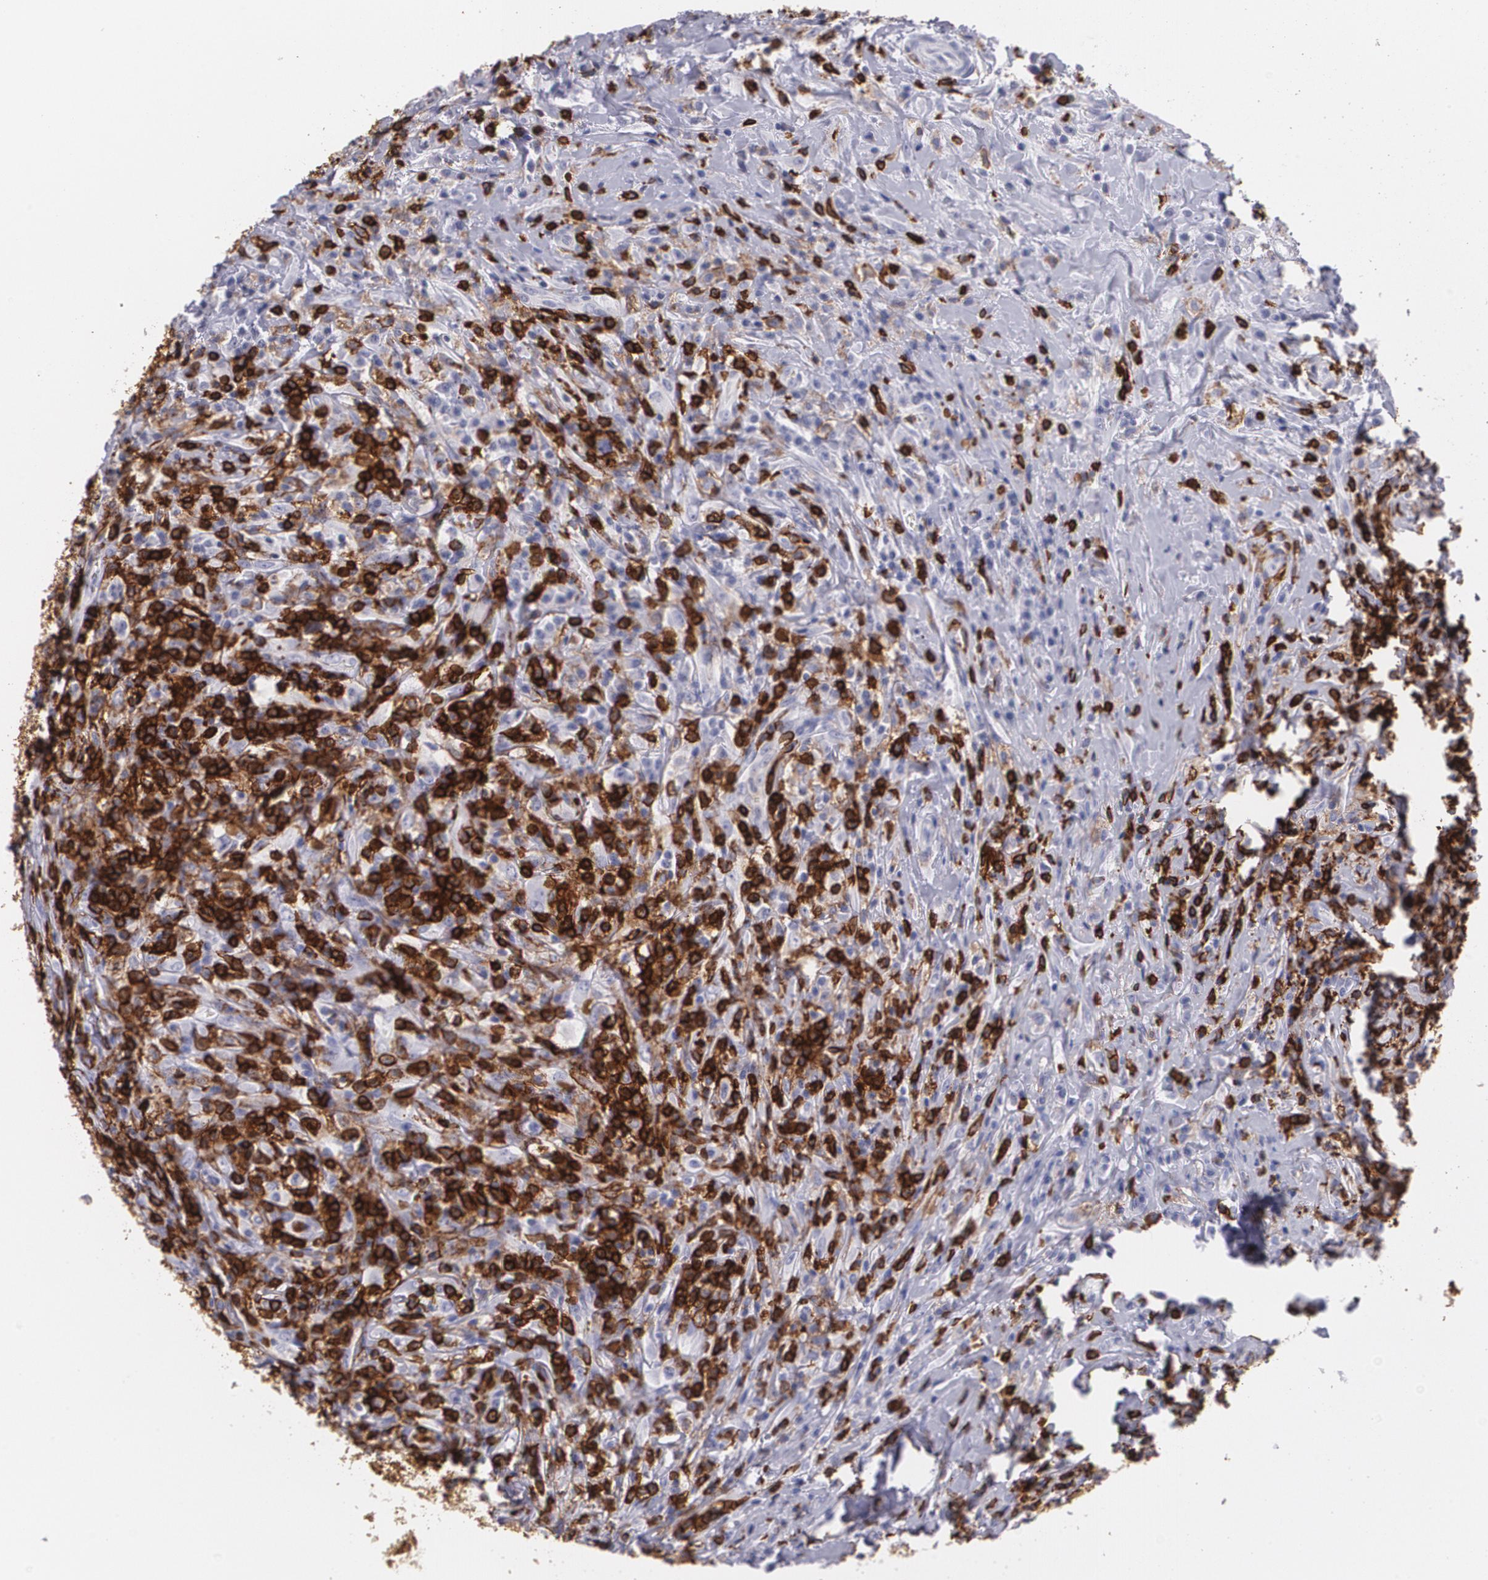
{"staining": {"intensity": "negative", "quantity": "none", "location": "none"}, "tissue": "lymphoma", "cell_type": "Tumor cells", "image_type": "cancer", "snomed": [{"axis": "morphology", "description": "Hodgkin's disease, NOS"}, {"axis": "topography", "description": "Lymph node"}], "caption": "An image of Hodgkin's disease stained for a protein displays no brown staining in tumor cells.", "gene": "PTPRC", "patient": {"sex": "female", "age": 25}}